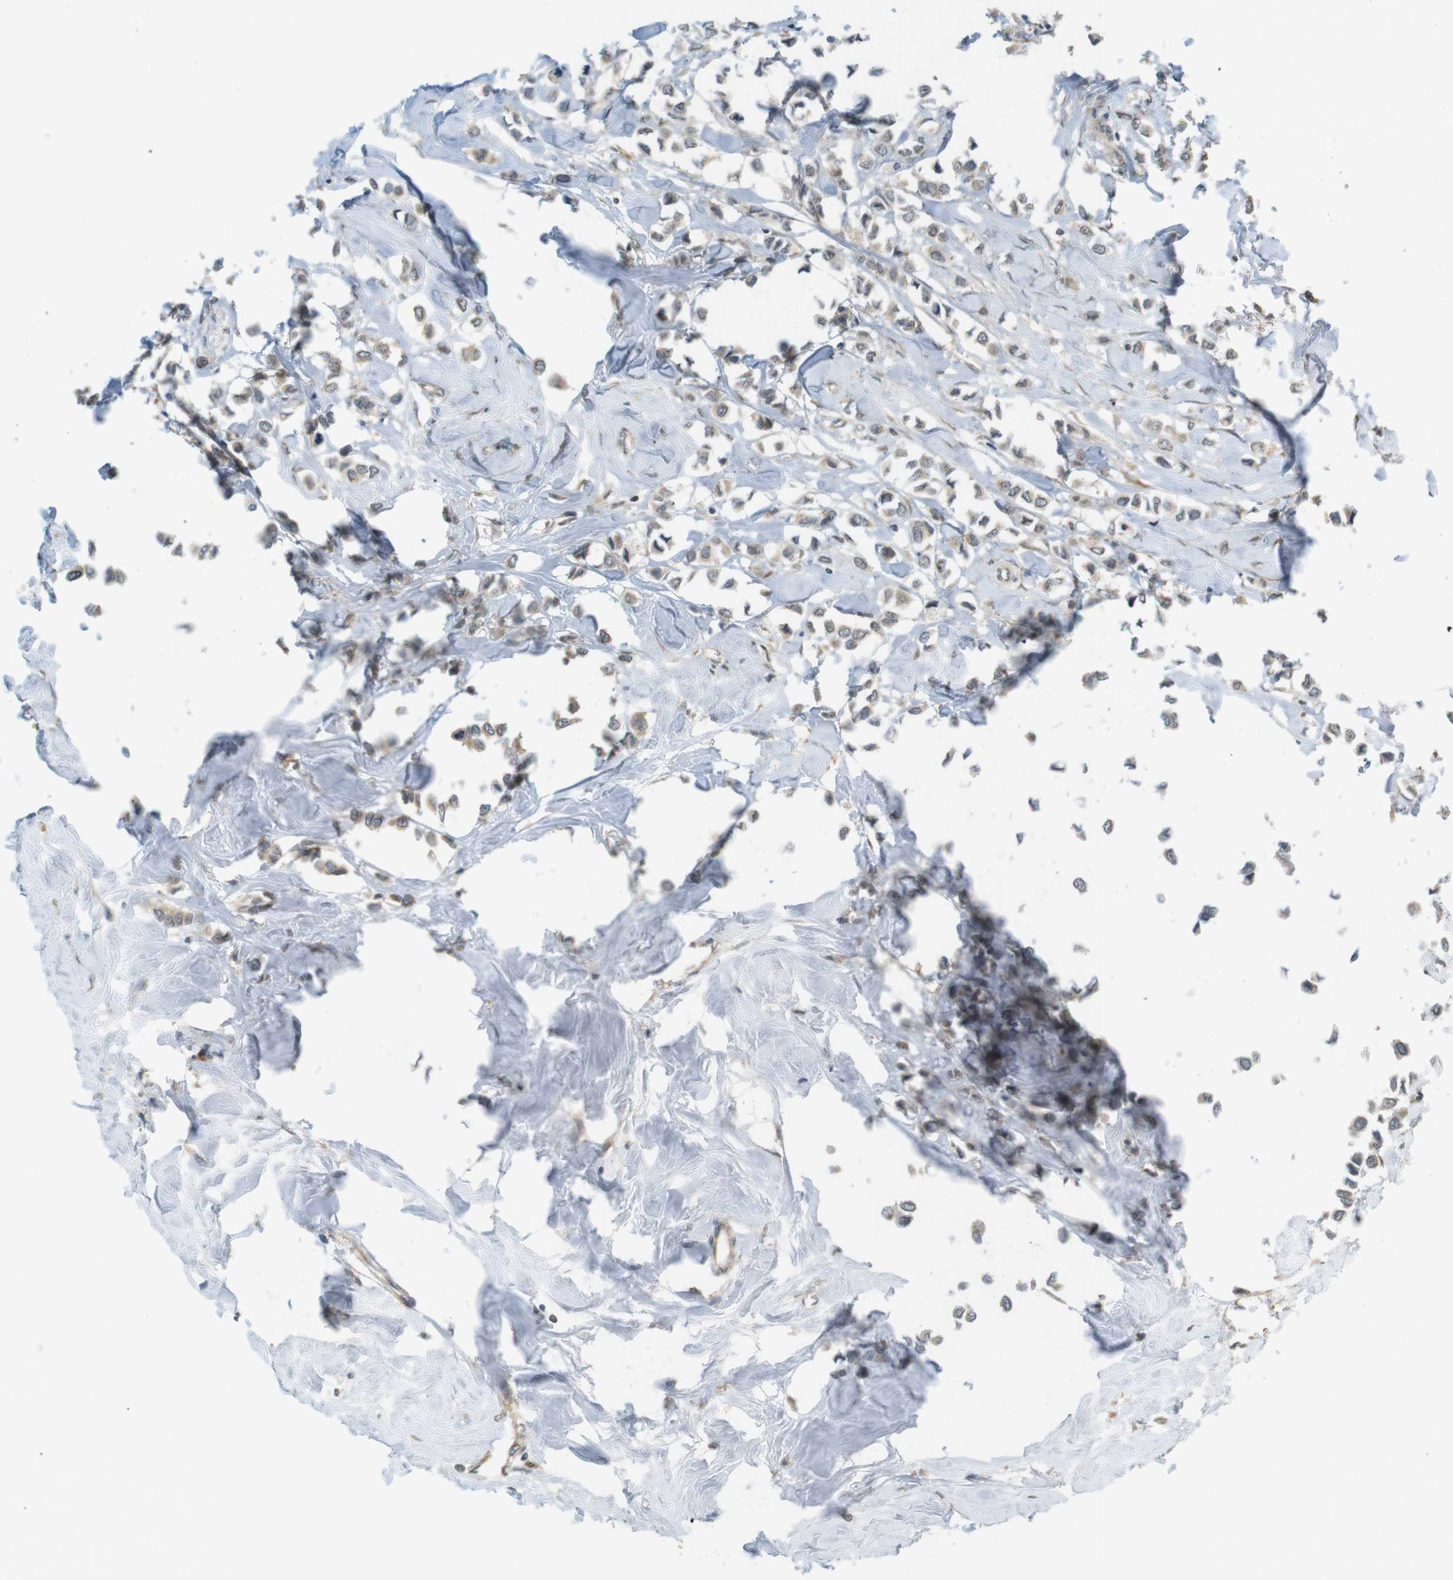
{"staining": {"intensity": "weak", "quantity": ">75%", "location": "cytoplasmic/membranous"}, "tissue": "breast cancer", "cell_type": "Tumor cells", "image_type": "cancer", "snomed": [{"axis": "morphology", "description": "Lobular carcinoma"}, {"axis": "topography", "description": "Breast"}], "caption": "DAB (3,3'-diaminobenzidine) immunohistochemical staining of human lobular carcinoma (breast) displays weak cytoplasmic/membranous protein positivity in about >75% of tumor cells. (DAB IHC, brown staining for protein, blue staining for nuclei).", "gene": "RNF130", "patient": {"sex": "female", "age": 51}}